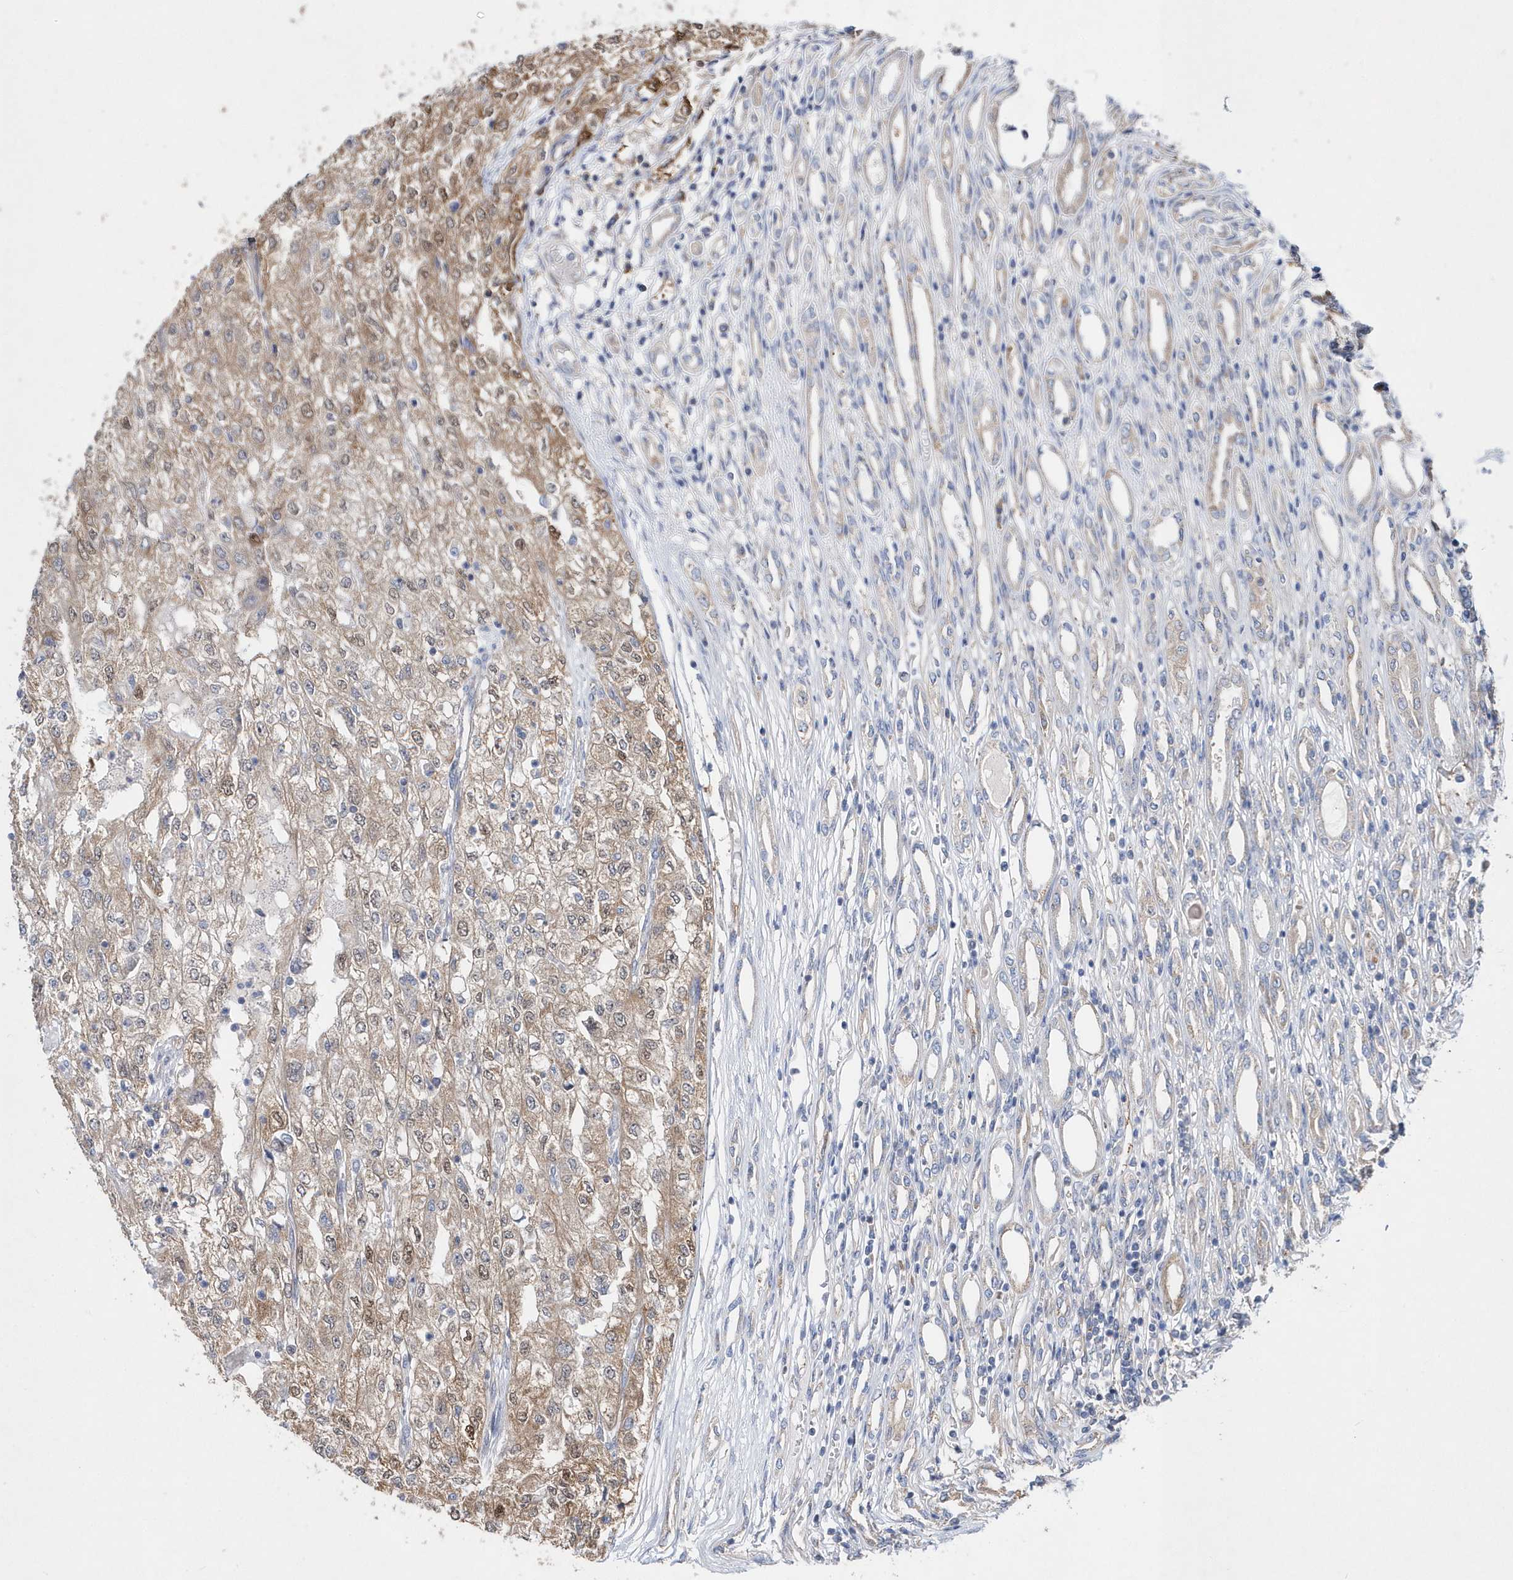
{"staining": {"intensity": "moderate", "quantity": ">75%", "location": "cytoplasmic/membranous,nuclear"}, "tissue": "renal cancer", "cell_type": "Tumor cells", "image_type": "cancer", "snomed": [{"axis": "morphology", "description": "Adenocarcinoma, NOS"}, {"axis": "topography", "description": "Kidney"}], "caption": "Immunohistochemical staining of human renal cancer exhibits moderate cytoplasmic/membranous and nuclear protein expression in approximately >75% of tumor cells.", "gene": "JKAMP", "patient": {"sex": "female", "age": 54}}